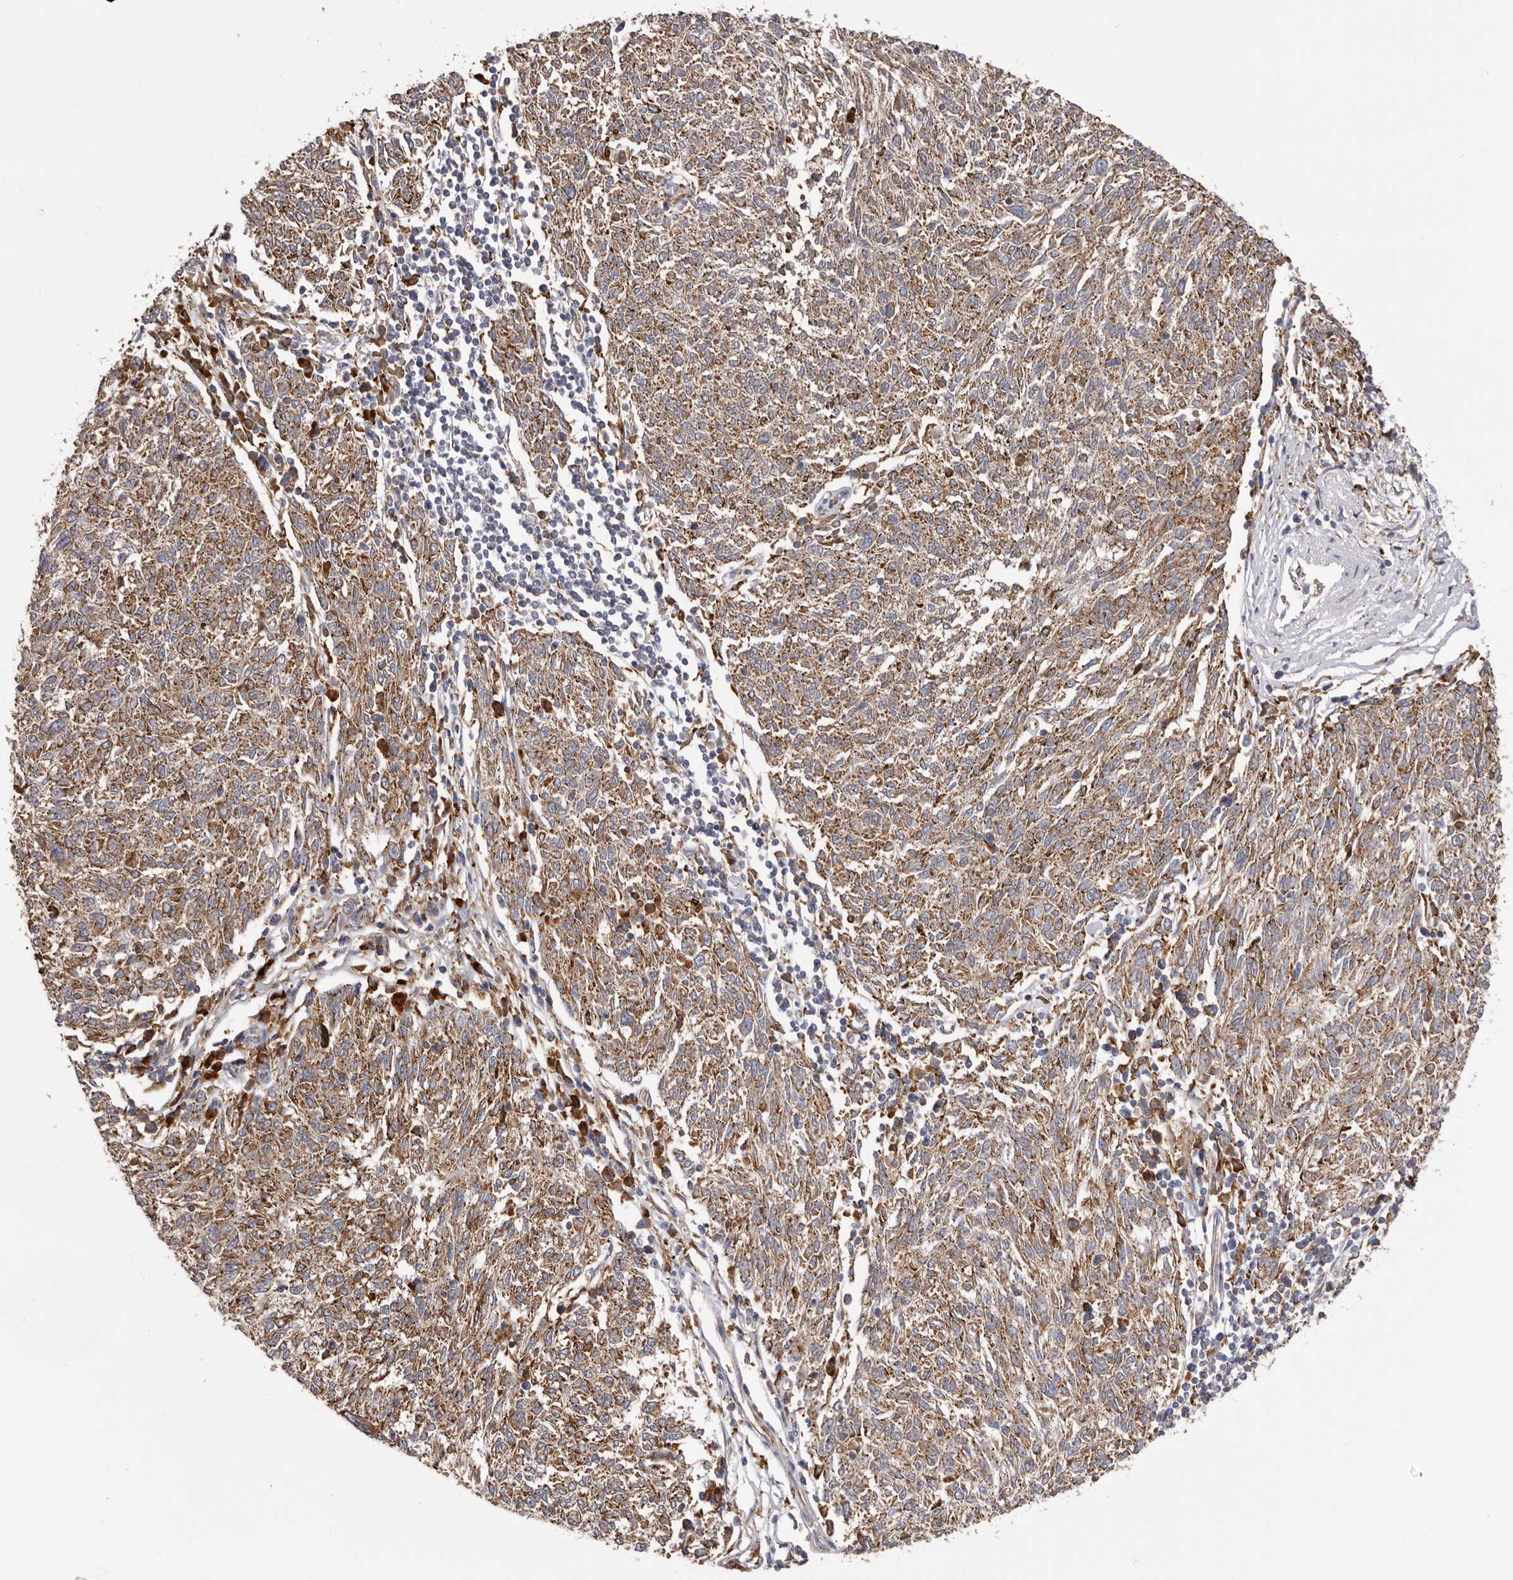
{"staining": {"intensity": "moderate", "quantity": ">75%", "location": "cytoplasmic/membranous"}, "tissue": "melanoma", "cell_type": "Tumor cells", "image_type": "cancer", "snomed": [{"axis": "morphology", "description": "Malignant melanoma, NOS"}, {"axis": "topography", "description": "Skin"}], "caption": "Immunohistochemical staining of malignant melanoma exhibits moderate cytoplasmic/membranous protein staining in about >75% of tumor cells.", "gene": "QRSL1", "patient": {"sex": "female", "age": 72}}